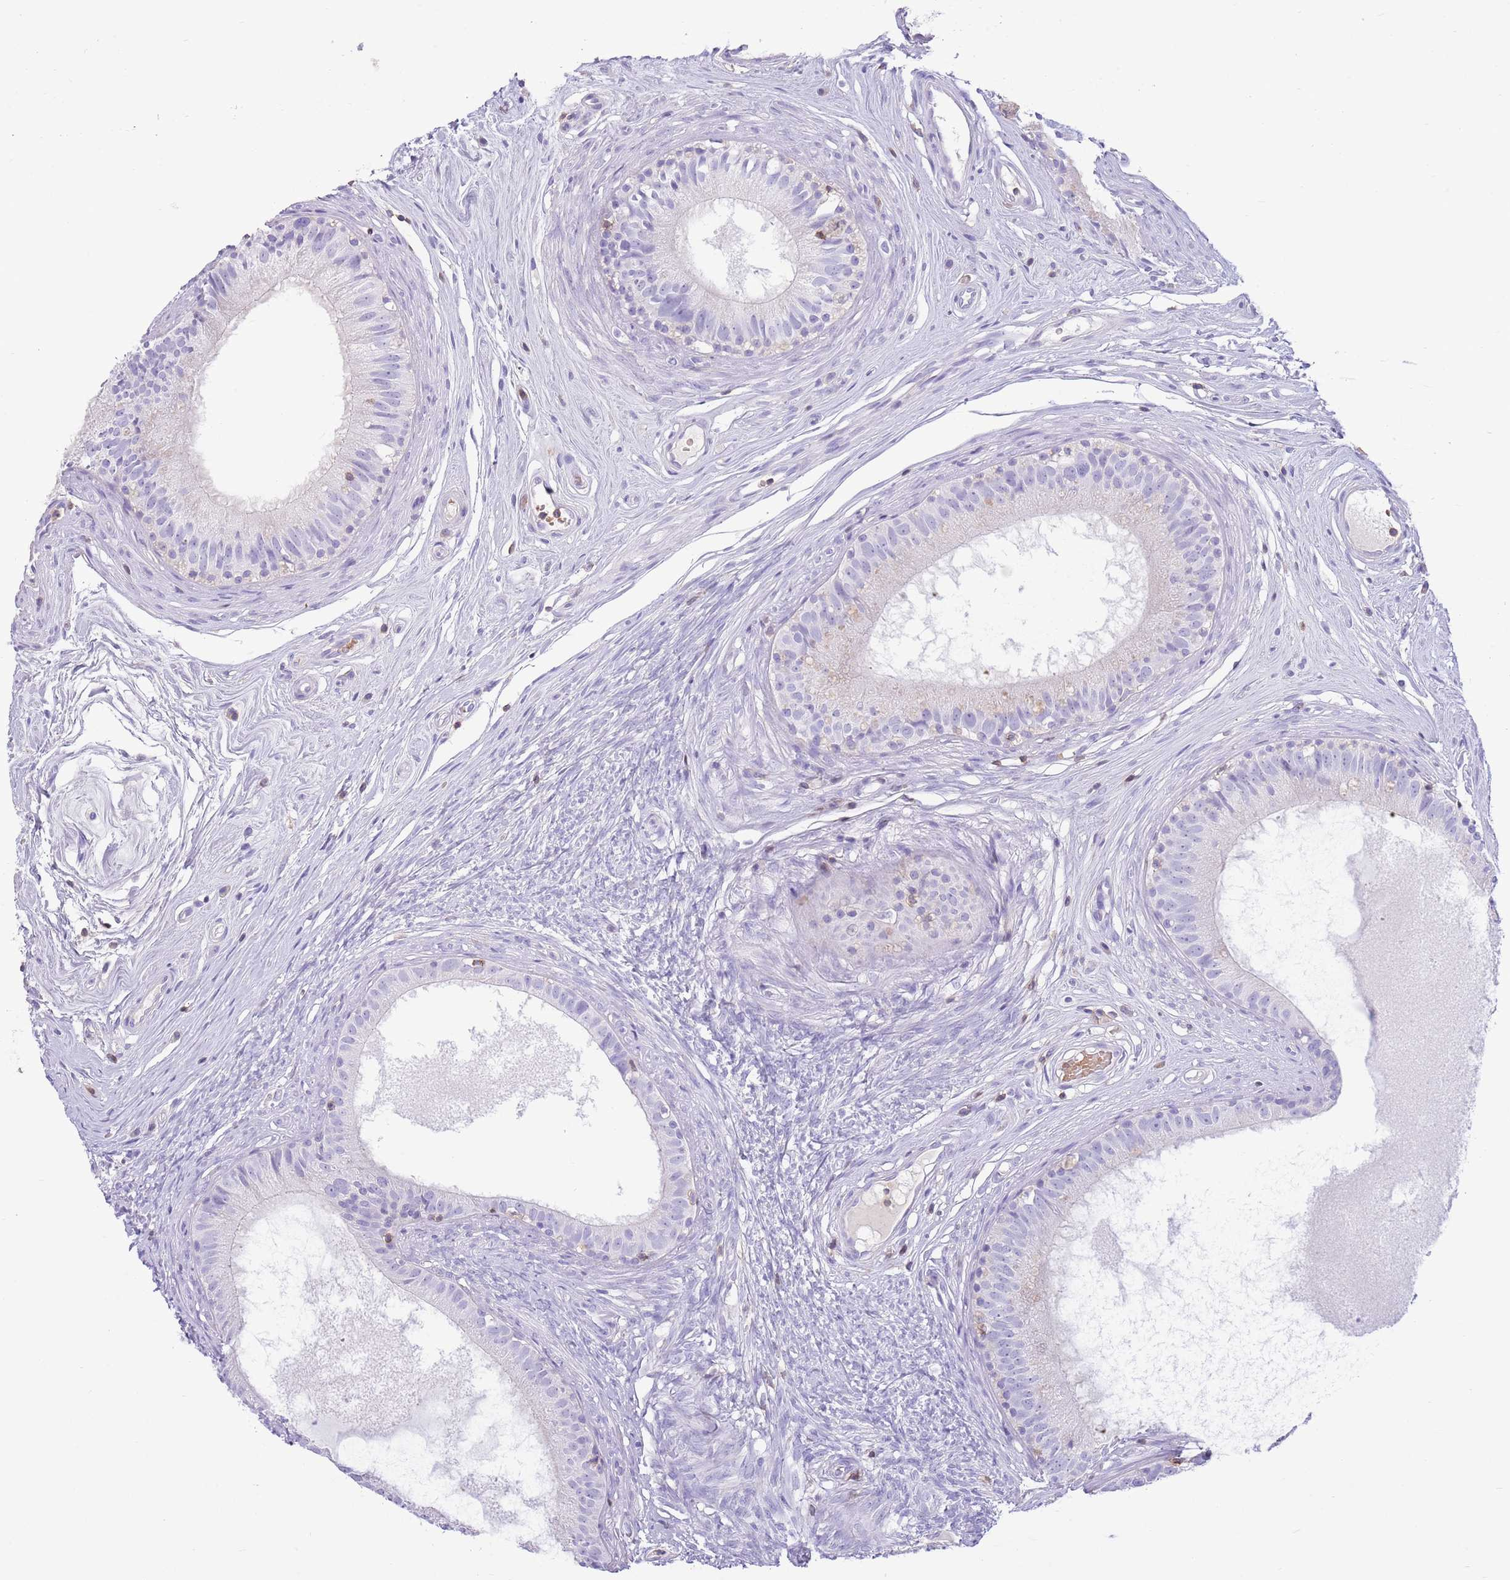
{"staining": {"intensity": "negative", "quantity": "none", "location": "none"}, "tissue": "epididymis", "cell_type": "Glandular cells", "image_type": "normal", "snomed": [{"axis": "morphology", "description": "Normal tissue, NOS"}, {"axis": "topography", "description": "Epididymis"}], "caption": "The immunohistochemistry histopathology image has no significant positivity in glandular cells of epididymis.", "gene": "OR4Q3", "patient": {"sex": "male", "age": 74}}